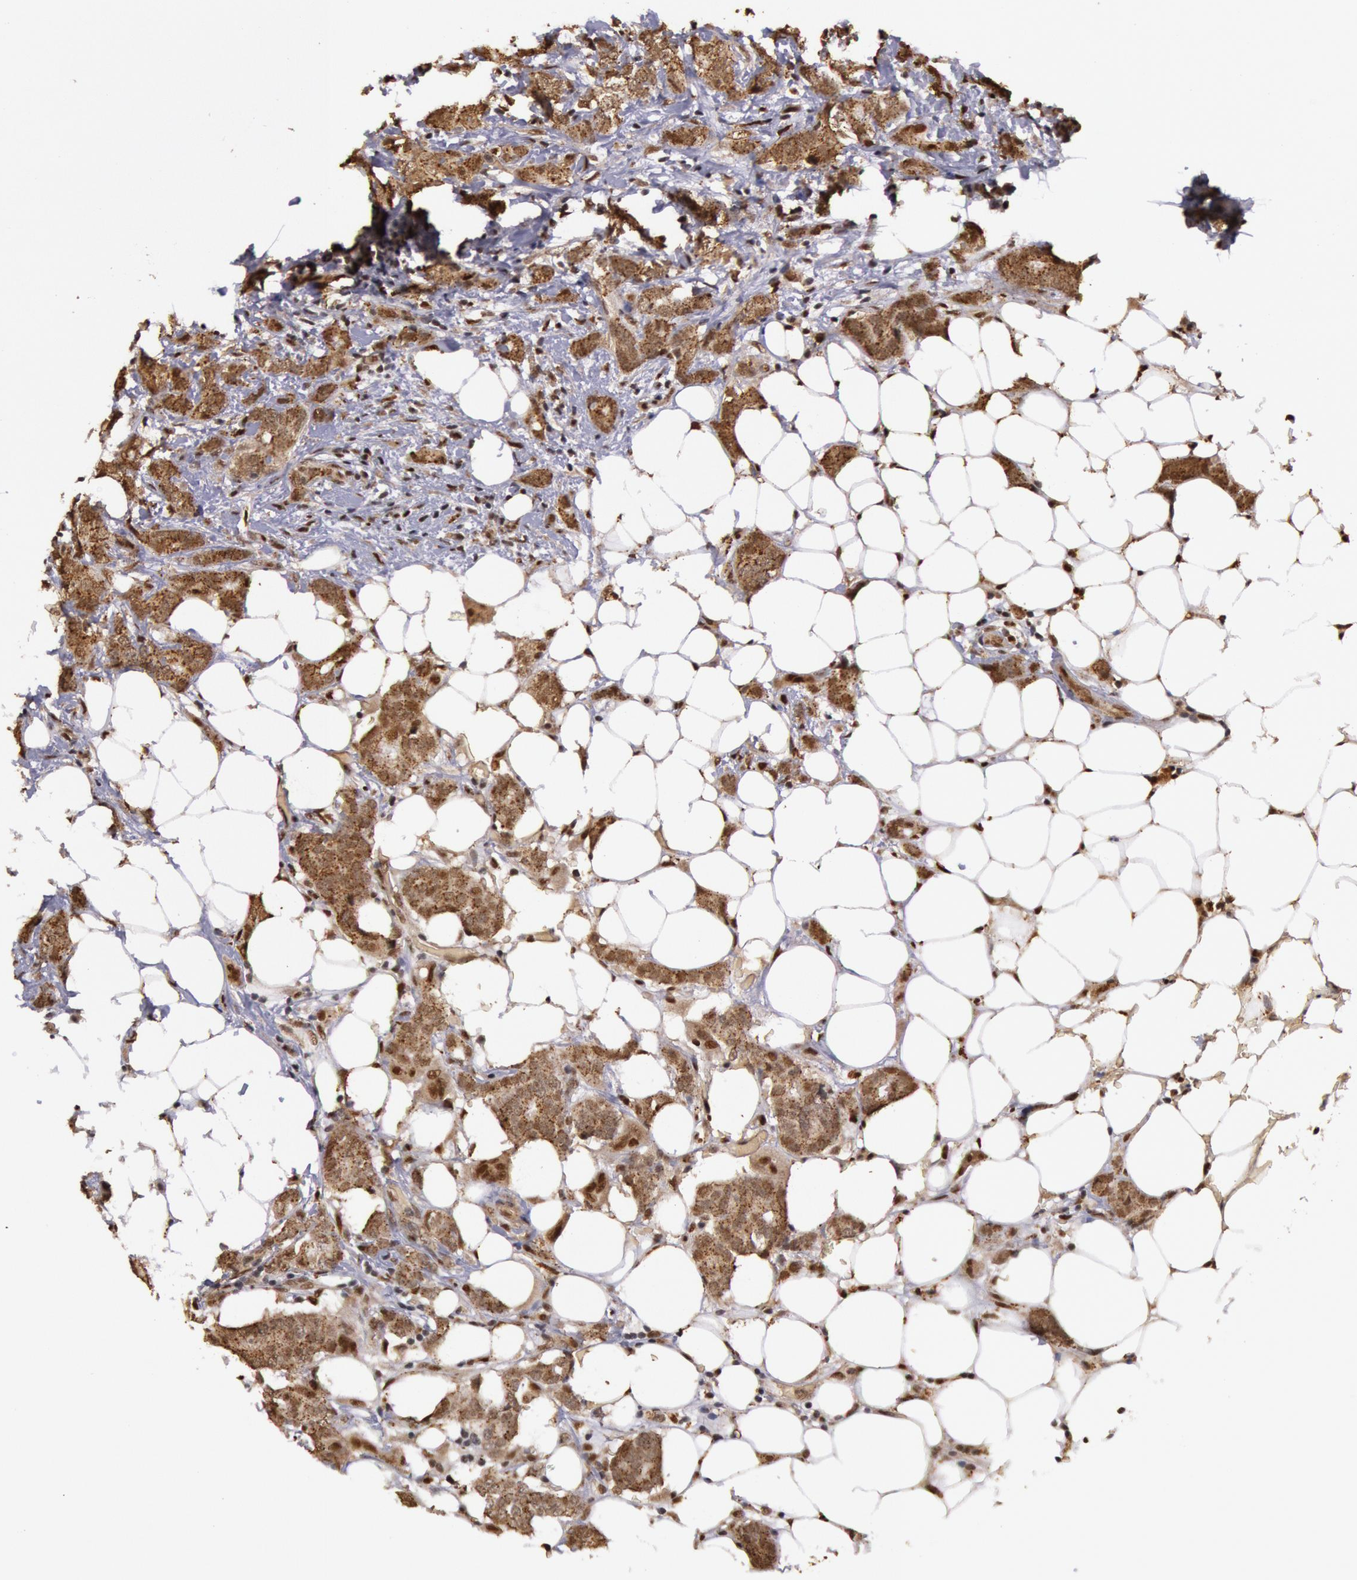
{"staining": {"intensity": "moderate", "quantity": ">75%", "location": "cytoplasmic/membranous,nuclear"}, "tissue": "breast cancer", "cell_type": "Tumor cells", "image_type": "cancer", "snomed": [{"axis": "morphology", "description": "Duct carcinoma"}, {"axis": "topography", "description": "Breast"}], "caption": "The immunohistochemical stain shows moderate cytoplasmic/membranous and nuclear expression in tumor cells of invasive ductal carcinoma (breast) tissue.", "gene": "LIG4", "patient": {"sex": "female", "age": 53}}